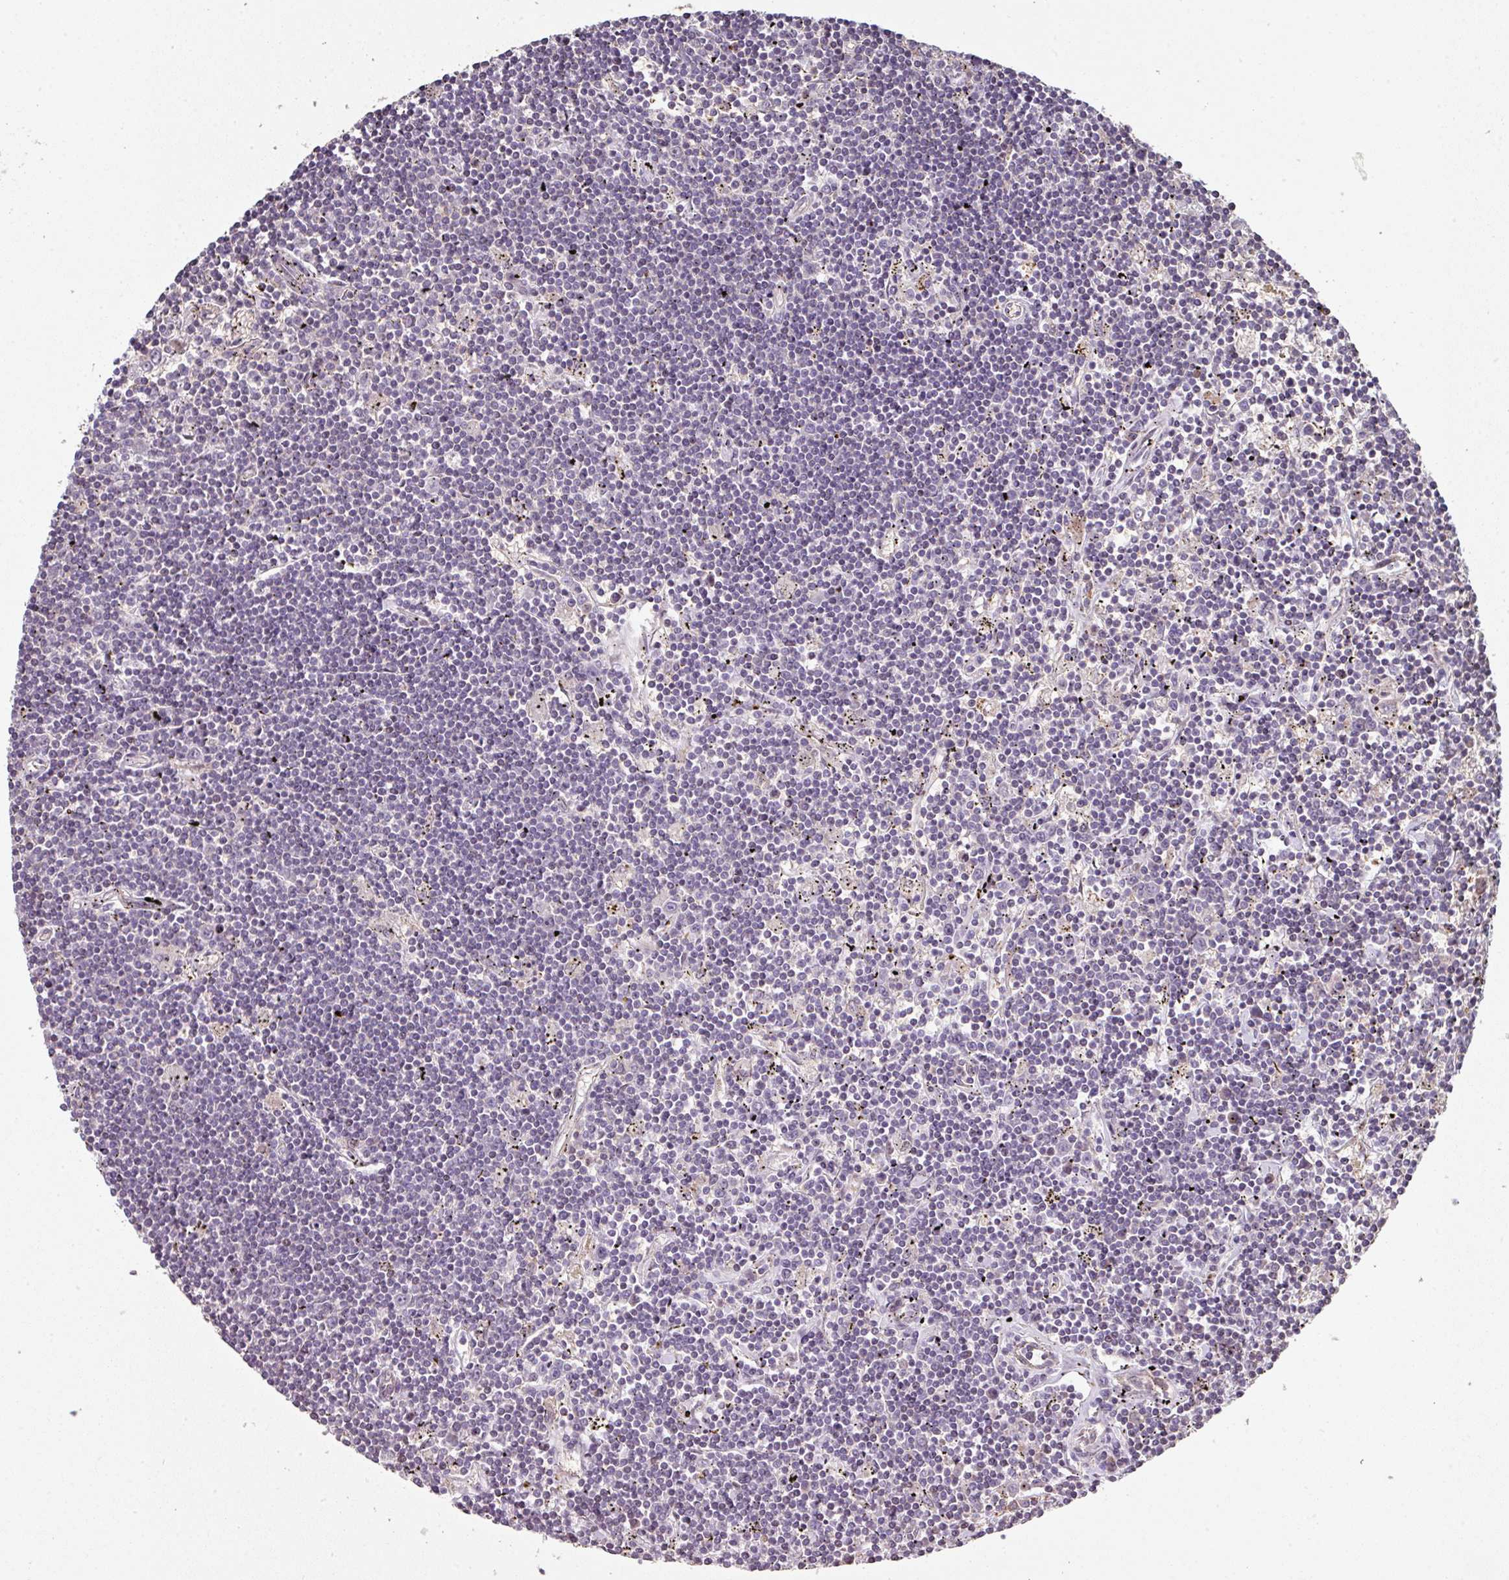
{"staining": {"intensity": "negative", "quantity": "none", "location": "none"}, "tissue": "lymphoma", "cell_type": "Tumor cells", "image_type": "cancer", "snomed": [{"axis": "morphology", "description": "Malignant lymphoma, non-Hodgkin's type, Low grade"}, {"axis": "topography", "description": "Spleen"}], "caption": "This is a image of immunohistochemistry staining of lymphoma, which shows no positivity in tumor cells. (DAB (3,3'-diaminobenzidine) immunohistochemistry (IHC) with hematoxylin counter stain).", "gene": "ANO9", "patient": {"sex": "male", "age": 76}}